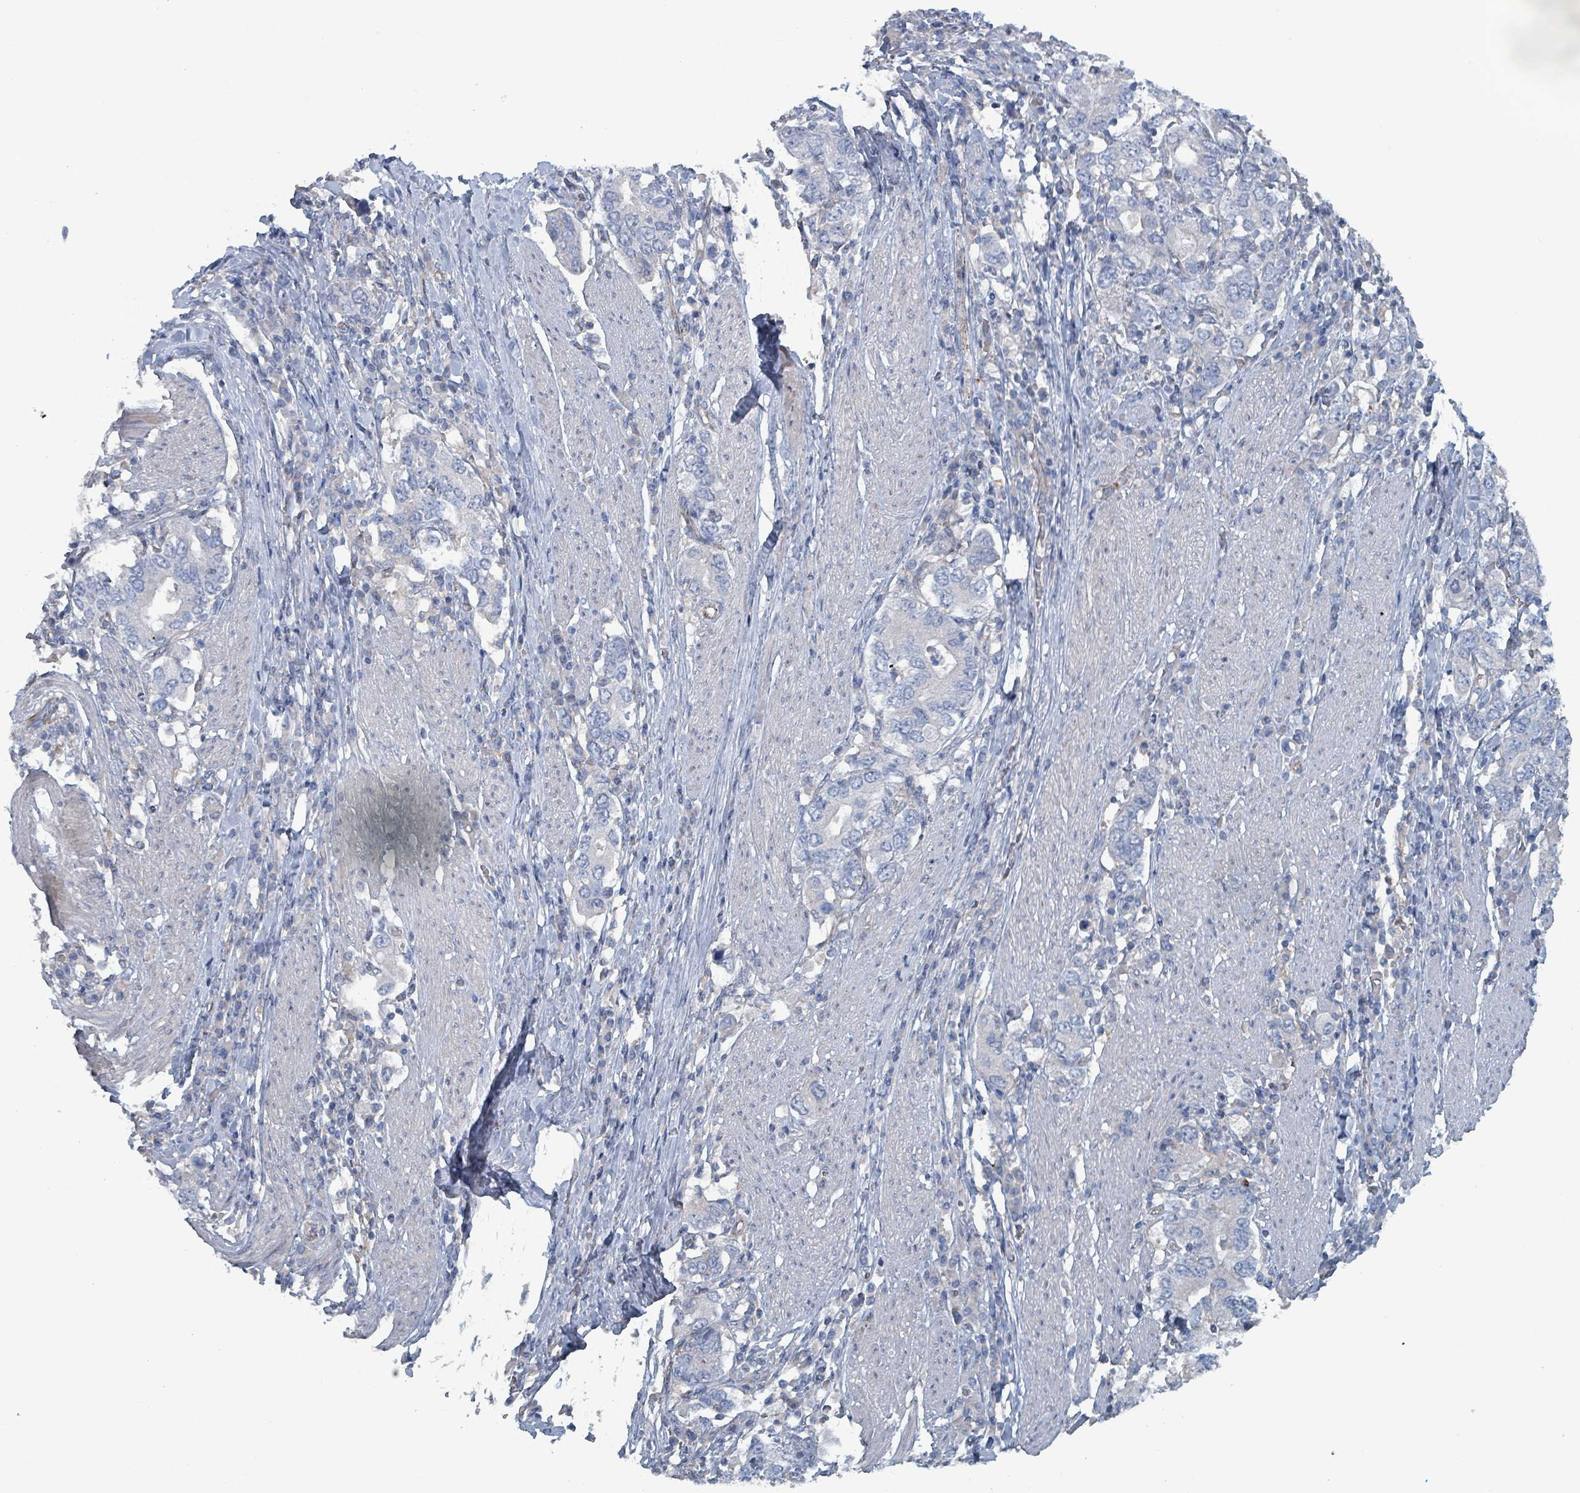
{"staining": {"intensity": "negative", "quantity": "none", "location": "none"}, "tissue": "stomach cancer", "cell_type": "Tumor cells", "image_type": "cancer", "snomed": [{"axis": "morphology", "description": "Adenocarcinoma, NOS"}, {"axis": "topography", "description": "Stomach, upper"}, {"axis": "topography", "description": "Stomach"}], "caption": "The histopathology image reveals no staining of tumor cells in adenocarcinoma (stomach).", "gene": "TAAR5", "patient": {"sex": "male", "age": 62}}